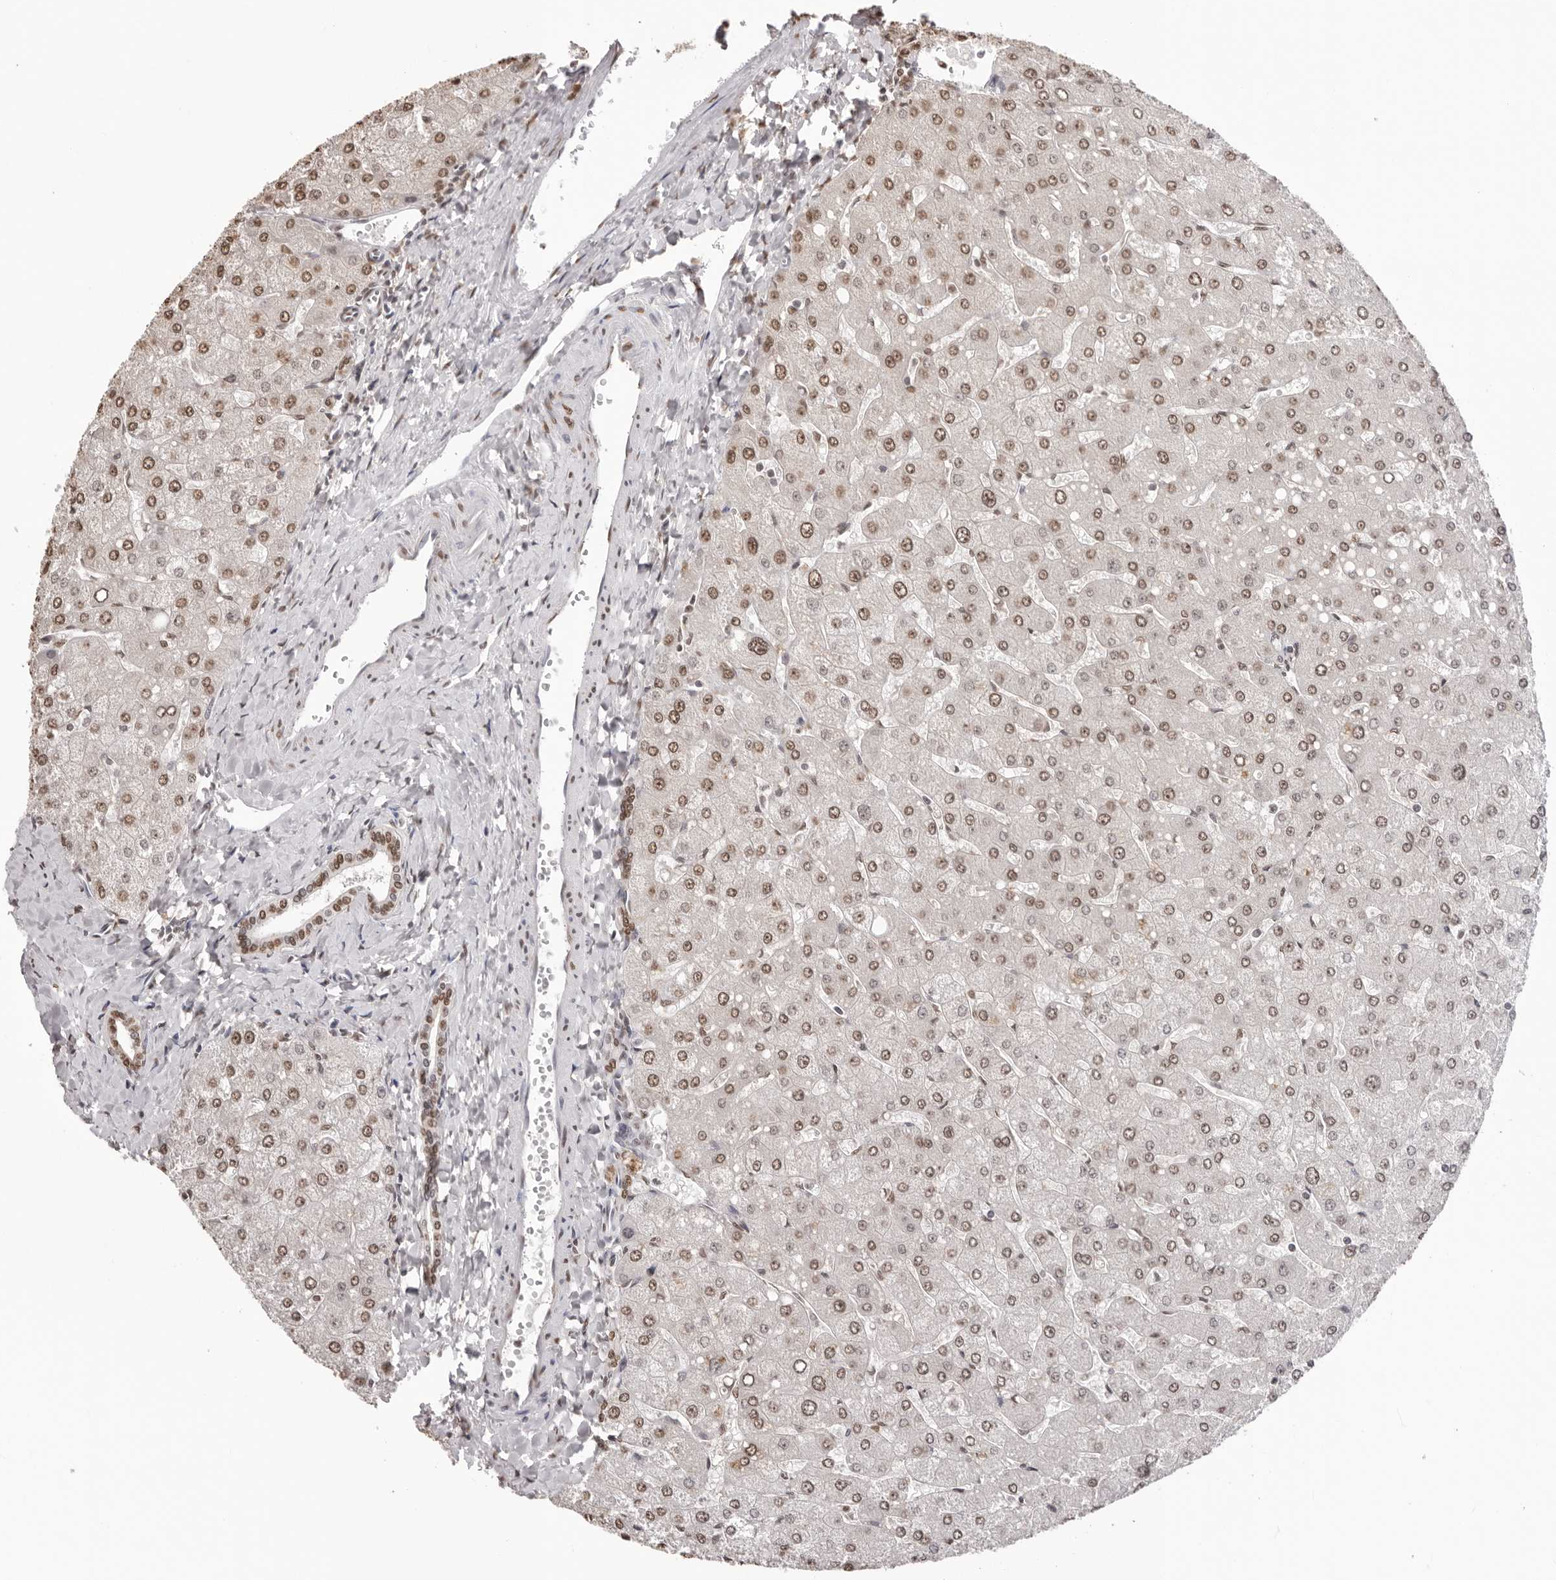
{"staining": {"intensity": "moderate", "quantity": ">75%", "location": "nuclear"}, "tissue": "liver", "cell_type": "Cholangiocytes", "image_type": "normal", "snomed": [{"axis": "morphology", "description": "Normal tissue, NOS"}, {"axis": "topography", "description": "Liver"}], "caption": "A high-resolution histopathology image shows immunohistochemistry (IHC) staining of benign liver, which displays moderate nuclear expression in approximately >75% of cholangiocytes. (Stains: DAB in brown, nuclei in blue, Microscopy: brightfield microscopy at high magnification).", "gene": "OLIG3", "patient": {"sex": "male", "age": 55}}